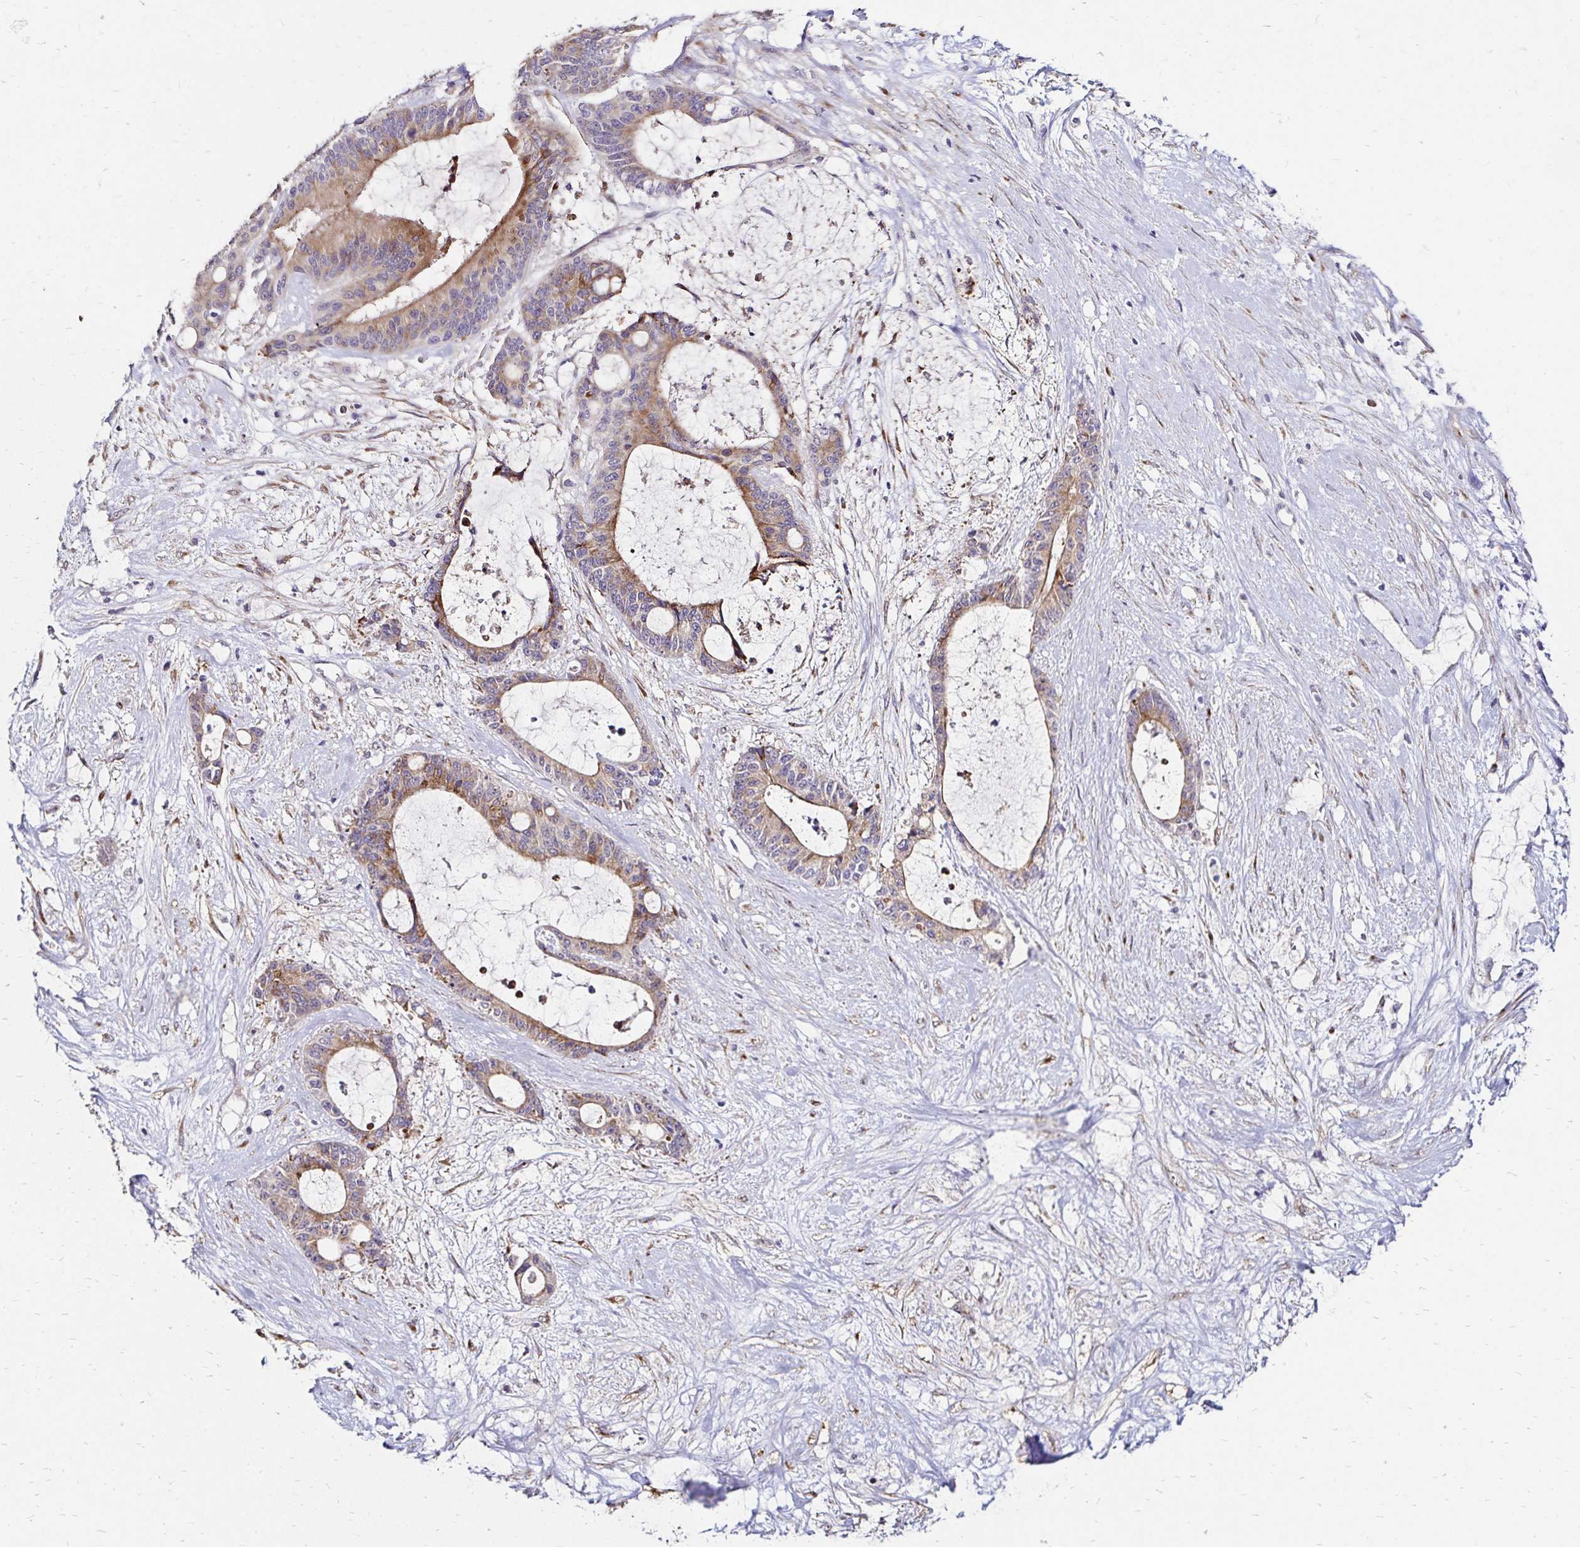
{"staining": {"intensity": "weak", "quantity": ">75%", "location": "cytoplasmic/membranous"}, "tissue": "liver cancer", "cell_type": "Tumor cells", "image_type": "cancer", "snomed": [{"axis": "morphology", "description": "Normal tissue, NOS"}, {"axis": "morphology", "description": "Cholangiocarcinoma"}, {"axis": "topography", "description": "Liver"}, {"axis": "topography", "description": "Peripheral nerve tissue"}], "caption": "An immunohistochemistry histopathology image of neoplastic tissue is shown. Protein staining in brown labels weak cytoplasmic/membranous positivity in liver cholangiocarcinoma within tumor cells.", "gene": "PRIMA1", "patient": {"sex": "female", "age": 73}}